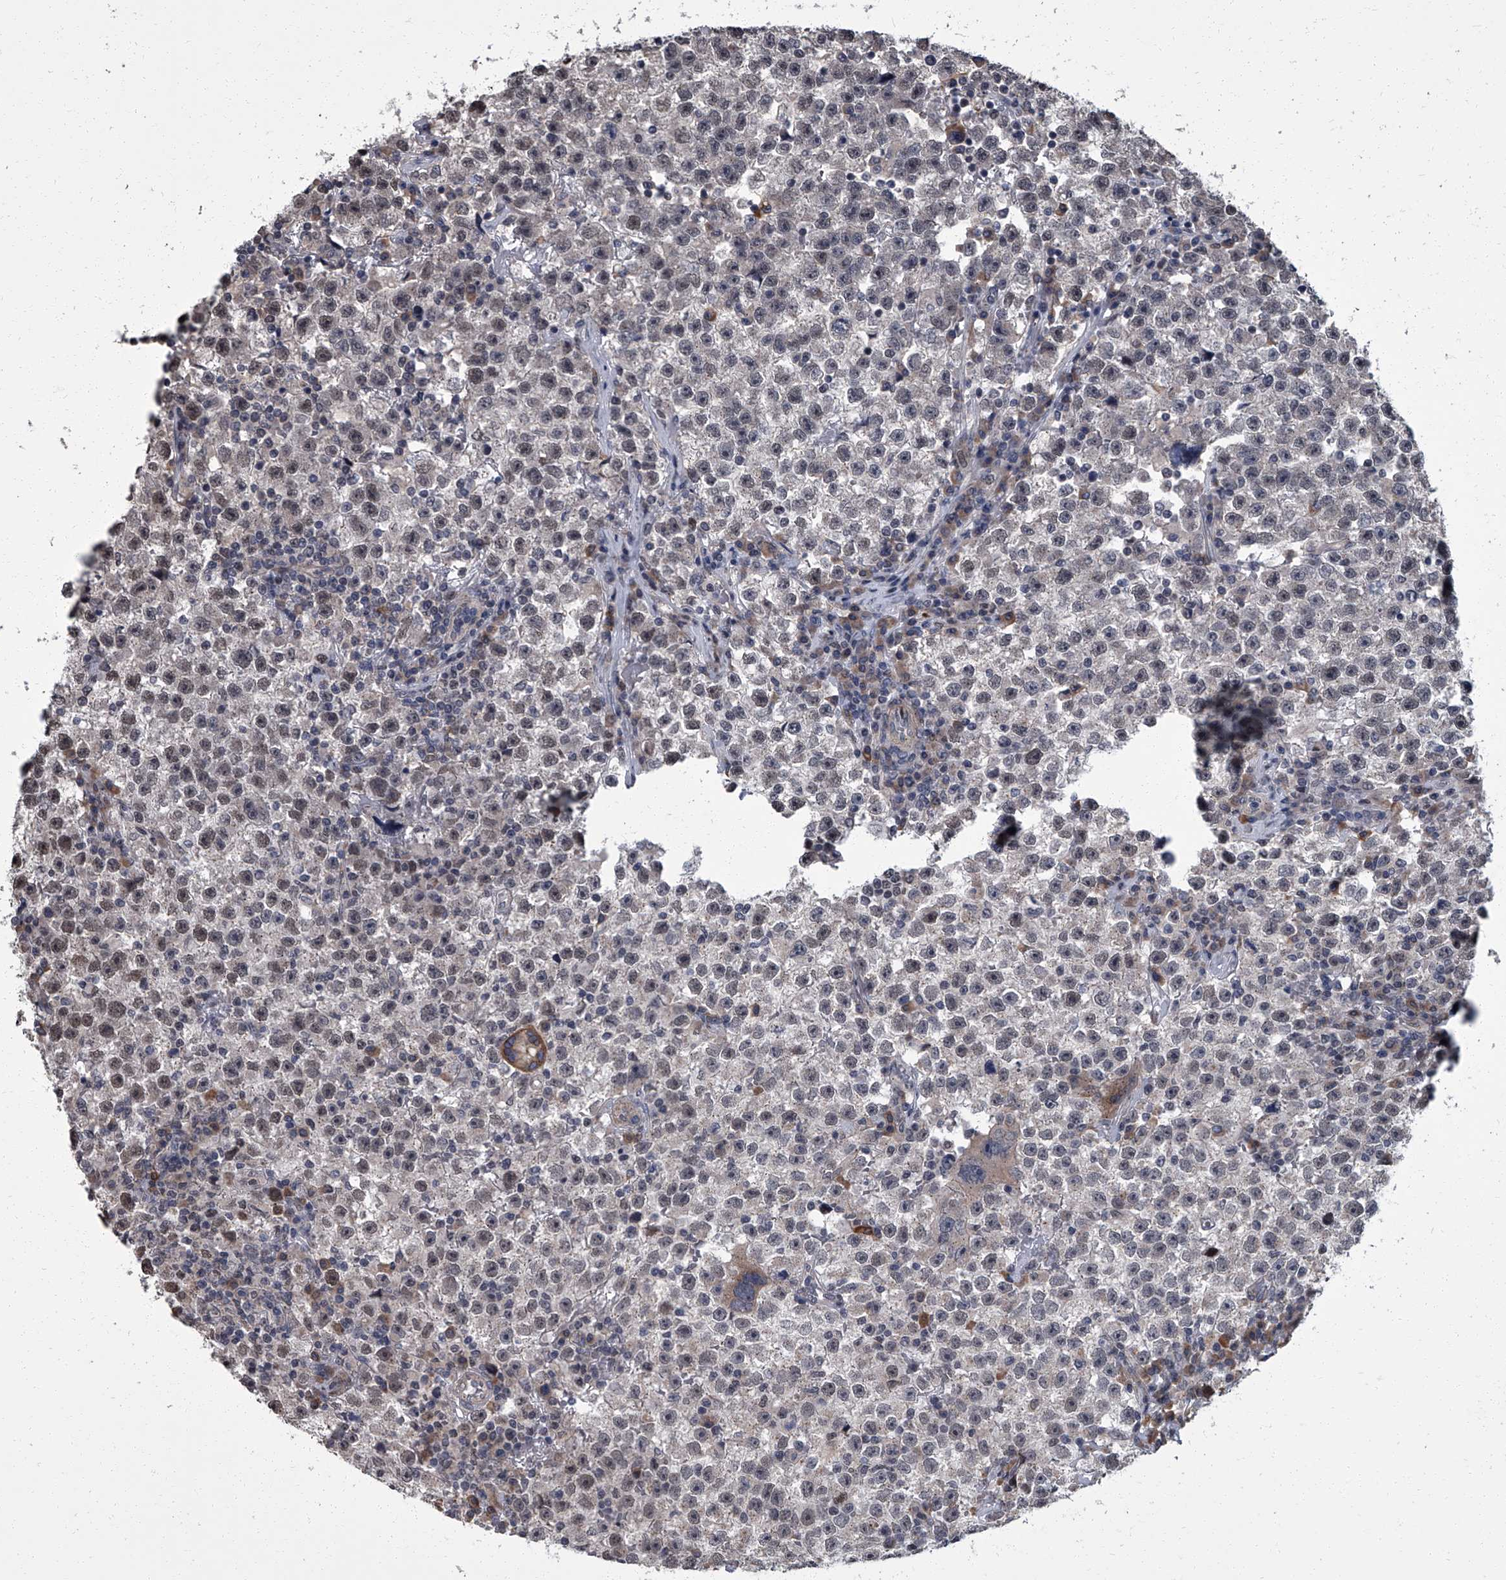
{"staining": {"intensity": "weak", "quantity": "<25%", "location": "nuclear"}, "tissue": "testis cancer", "cell_type": "Tumor cells", "image_type": "cancer", "snomed": [{"axis": "morphology", "description": "Seminoma, NOS"}, {"axis": "topography", "description": "Testis"}], "caption": "Immunohistochemical staining of human testis cancer (seminoma) exhibits no significant staining in tumor cells.", "gene": "ZNF274", "patient": {"sex": "male", "age": 22}}